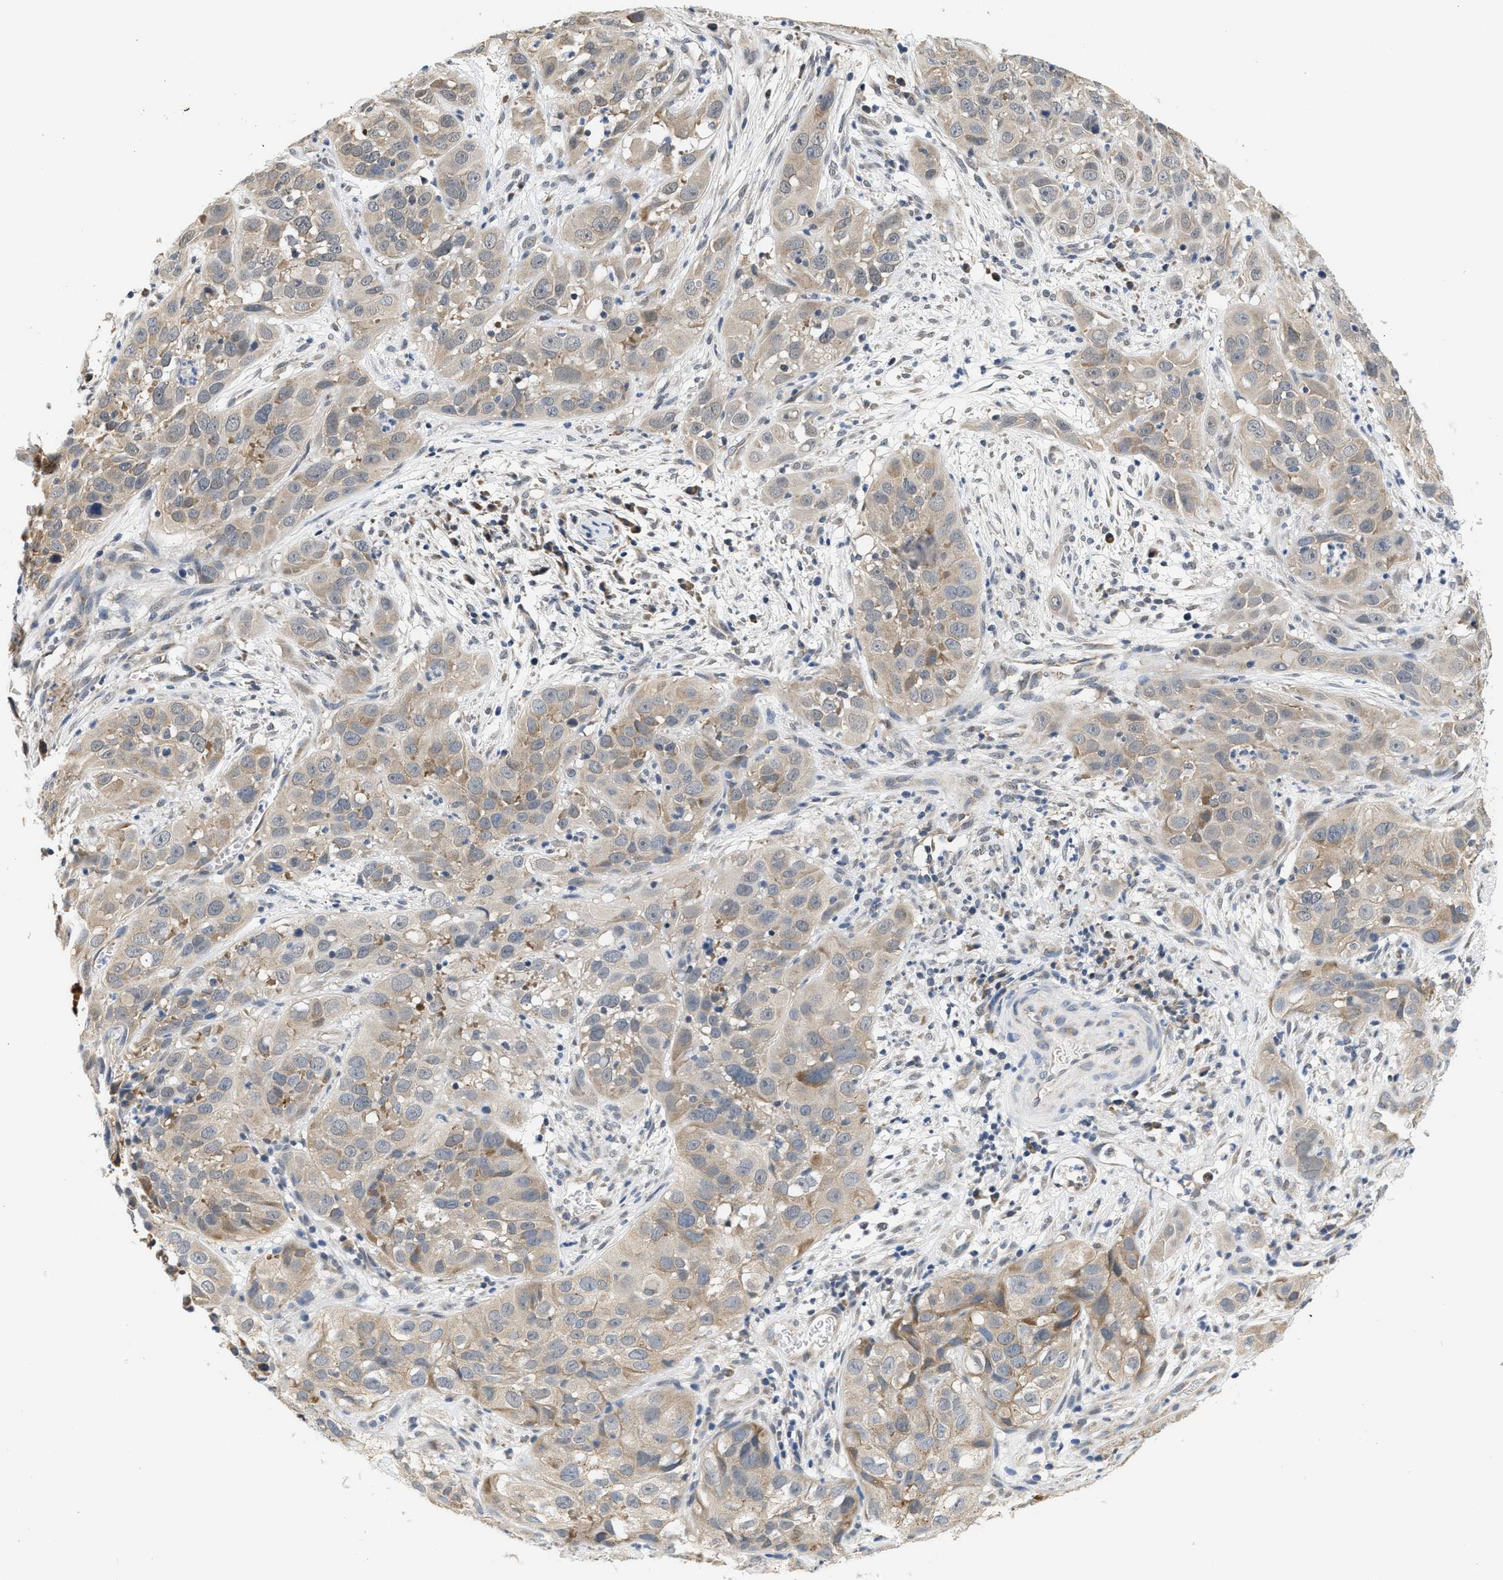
{"staining": {"intensity": "weak", "quantity": "25%-75%", "location": "cytoplasmic/membranous"}, "tissue": "cervical cancer", "cell_type": "Tumor cells", "image_type": "cancer", "snomed": [{"axis": "morphology", "description": "Squamous cell carcinoma, NOS"}, {"axis": "topography", "description": "Cervix"}], "caption": "A high-resolution histopathology image shows immunohistochemistry staining of squamous cell carcinoma (cervical), which exhibits weak cytoplasmic/membranous expression in about 25%-75% of tumor cells. (DAB (3,3'-diaminobenzidine) IHC with brightfield microscopy, high magnification).", "gene": "GIGYF1", "patient": {"sex": "female", "age": 32}}